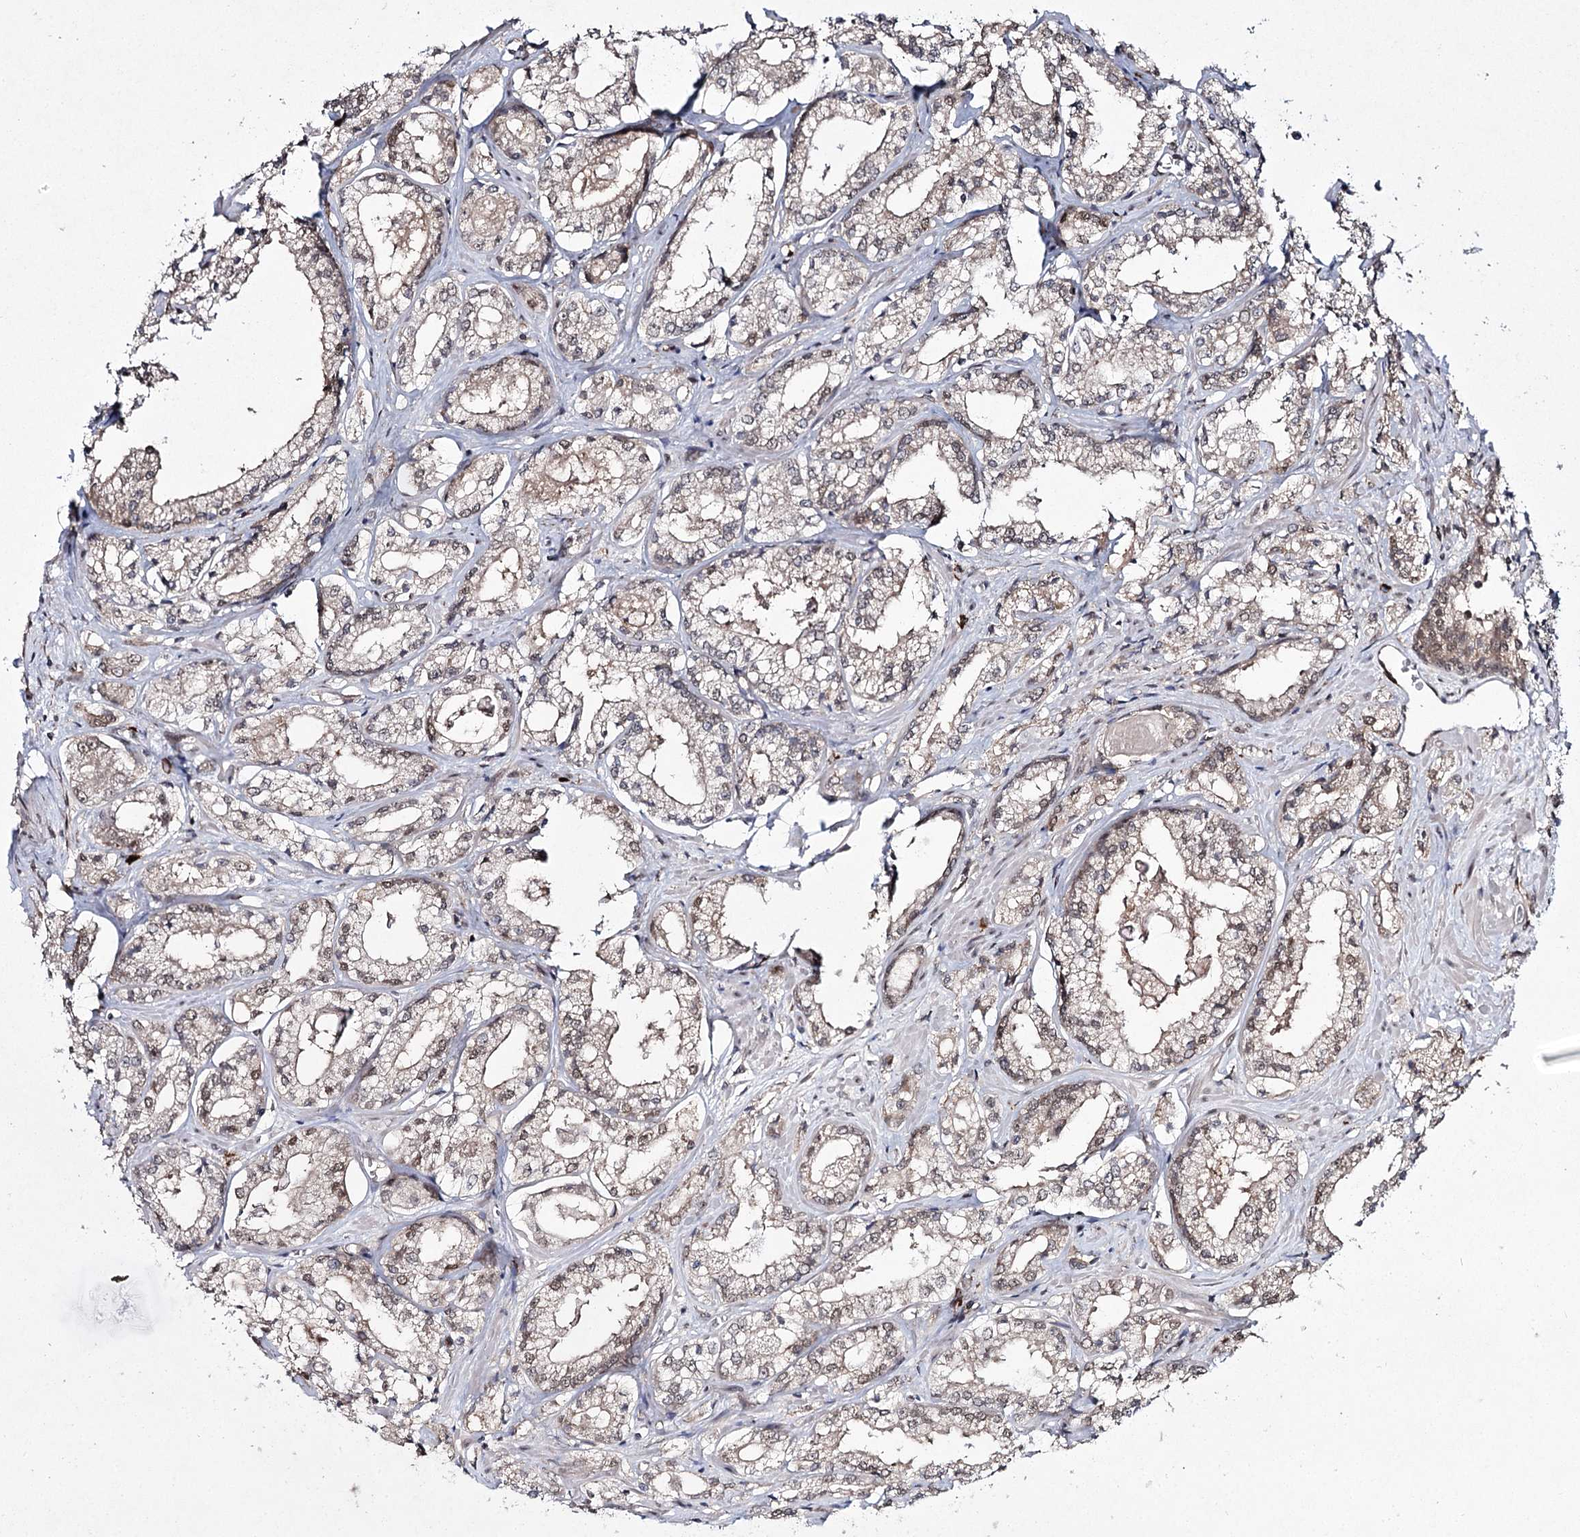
{"staining": {"intensity": "weak", "quantity": "<25%", "location": "nuclear"}, "tissue": "prostate cancer", "cell_type": "Tumor cells", "image_type": "cancer", "snomed": [{"axis": "morphology", "description": "Adenocarcinoma, Low grade"}, {"axis": "topography", "description": "Prostate"}], "caption": "DAB immunohistochemical staining of low-grade adenocarcinoma (prostate) demonstrates no significant positivity in tumor cells. The staining is performed using DAB brown chromogen with nuclei counter-stained in using hematoxylin.", "gene": "TRNT1", "patient": {"sex": "male", "age": 47}}